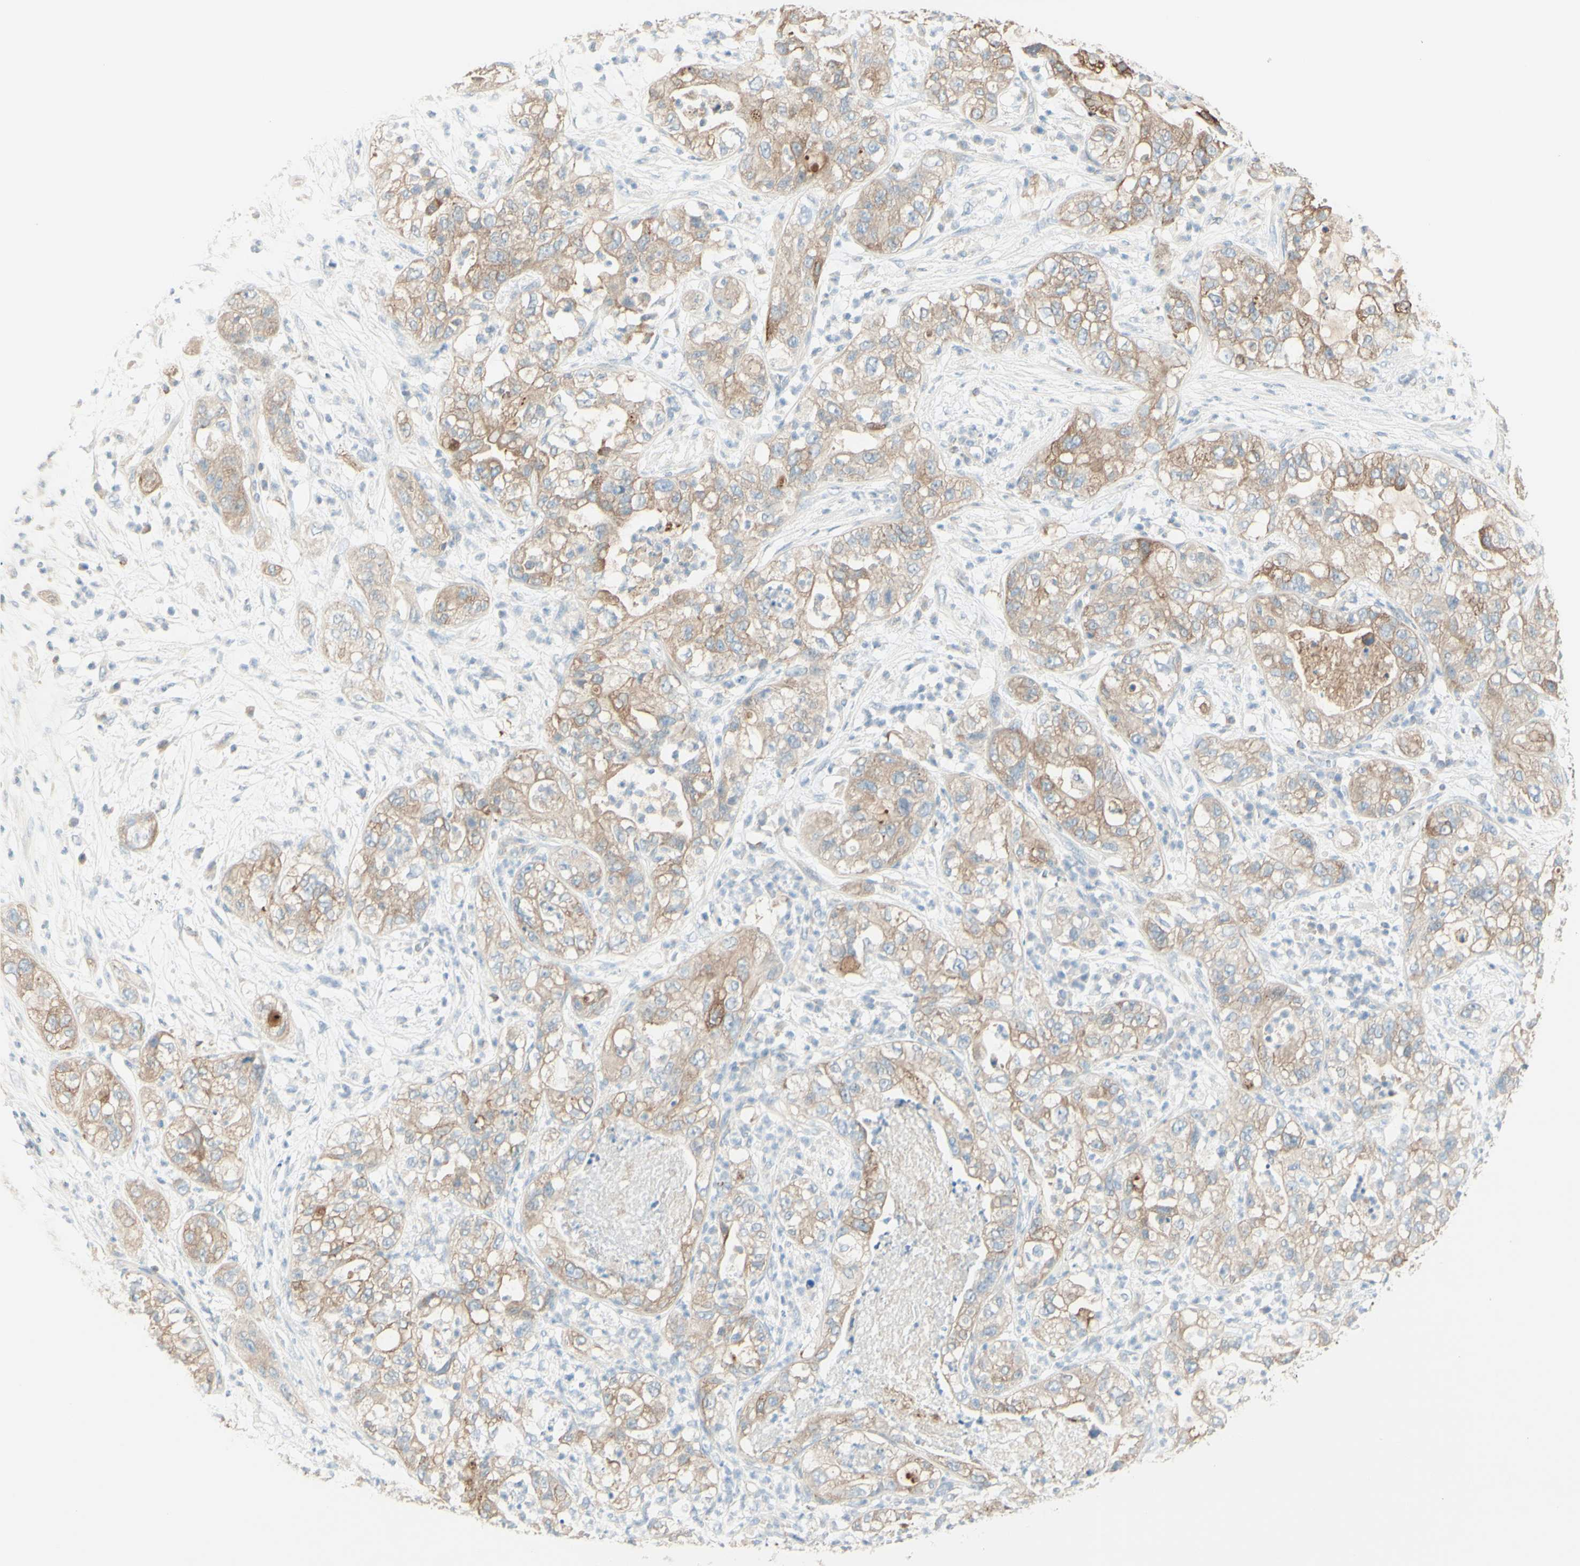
{"staining": {"intensity": "moderate", "quantity": ">75%", "location": "cytoplasmic/membranous"}, "tissue": "pancreatic cancer", "cell_type": "Tumor cells", "image_type": "cancer", "snomed": [{"axis": "morphology", "description": "Adenocarcinoma, NOS"}, {"axis": "topography", "description": "Pancreas"}], "caption": "Pancreatic cancer (adenocarcinoma) stained with a protein marker shows moderate staining in tumor cells.", "gene": "MTM1", "patient": {"sex": "female", "age": 78}}